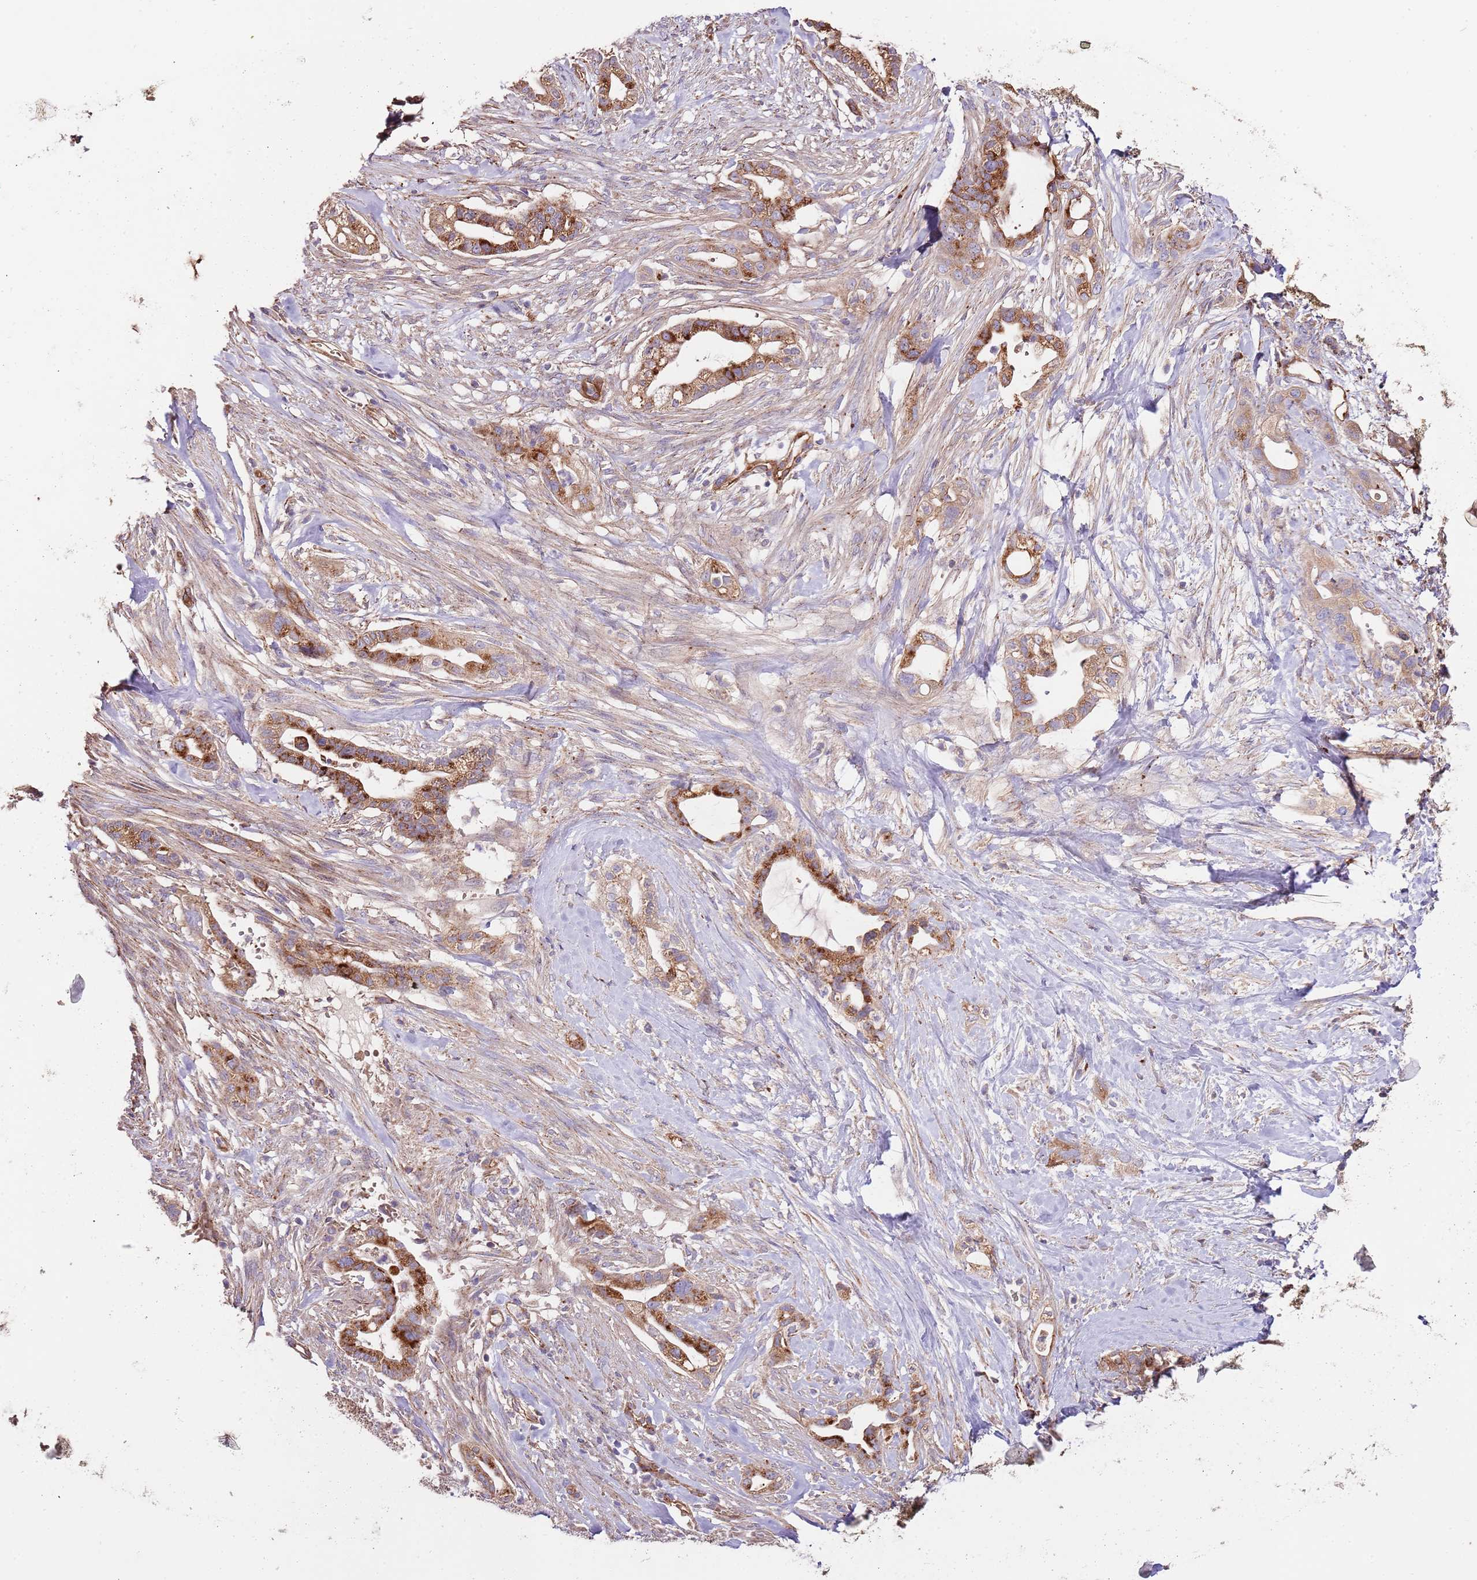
{"staining": {"intensity": "strong", "quantity": "25%-75%", "location": "cytoplasmic/membranous"}, "tissue": "pancreatic cancer", "cell_type": "Tumor cells", "image_type": "cancer", "snomed": [{"axis": "morphology", "description": "Adenocarcinoma, NOS"}, {"axis": "topography", "description": "Pancreas"}], "caption": "Pancreatic adenocarcinoma tissue shows strong cytoplasmic/membranous positivity in about 25%-75% of tumor cells, visualized by immunohistochemistry.", "gene": "DOCK6", "patient": {"sex": "male", "age": 44}}